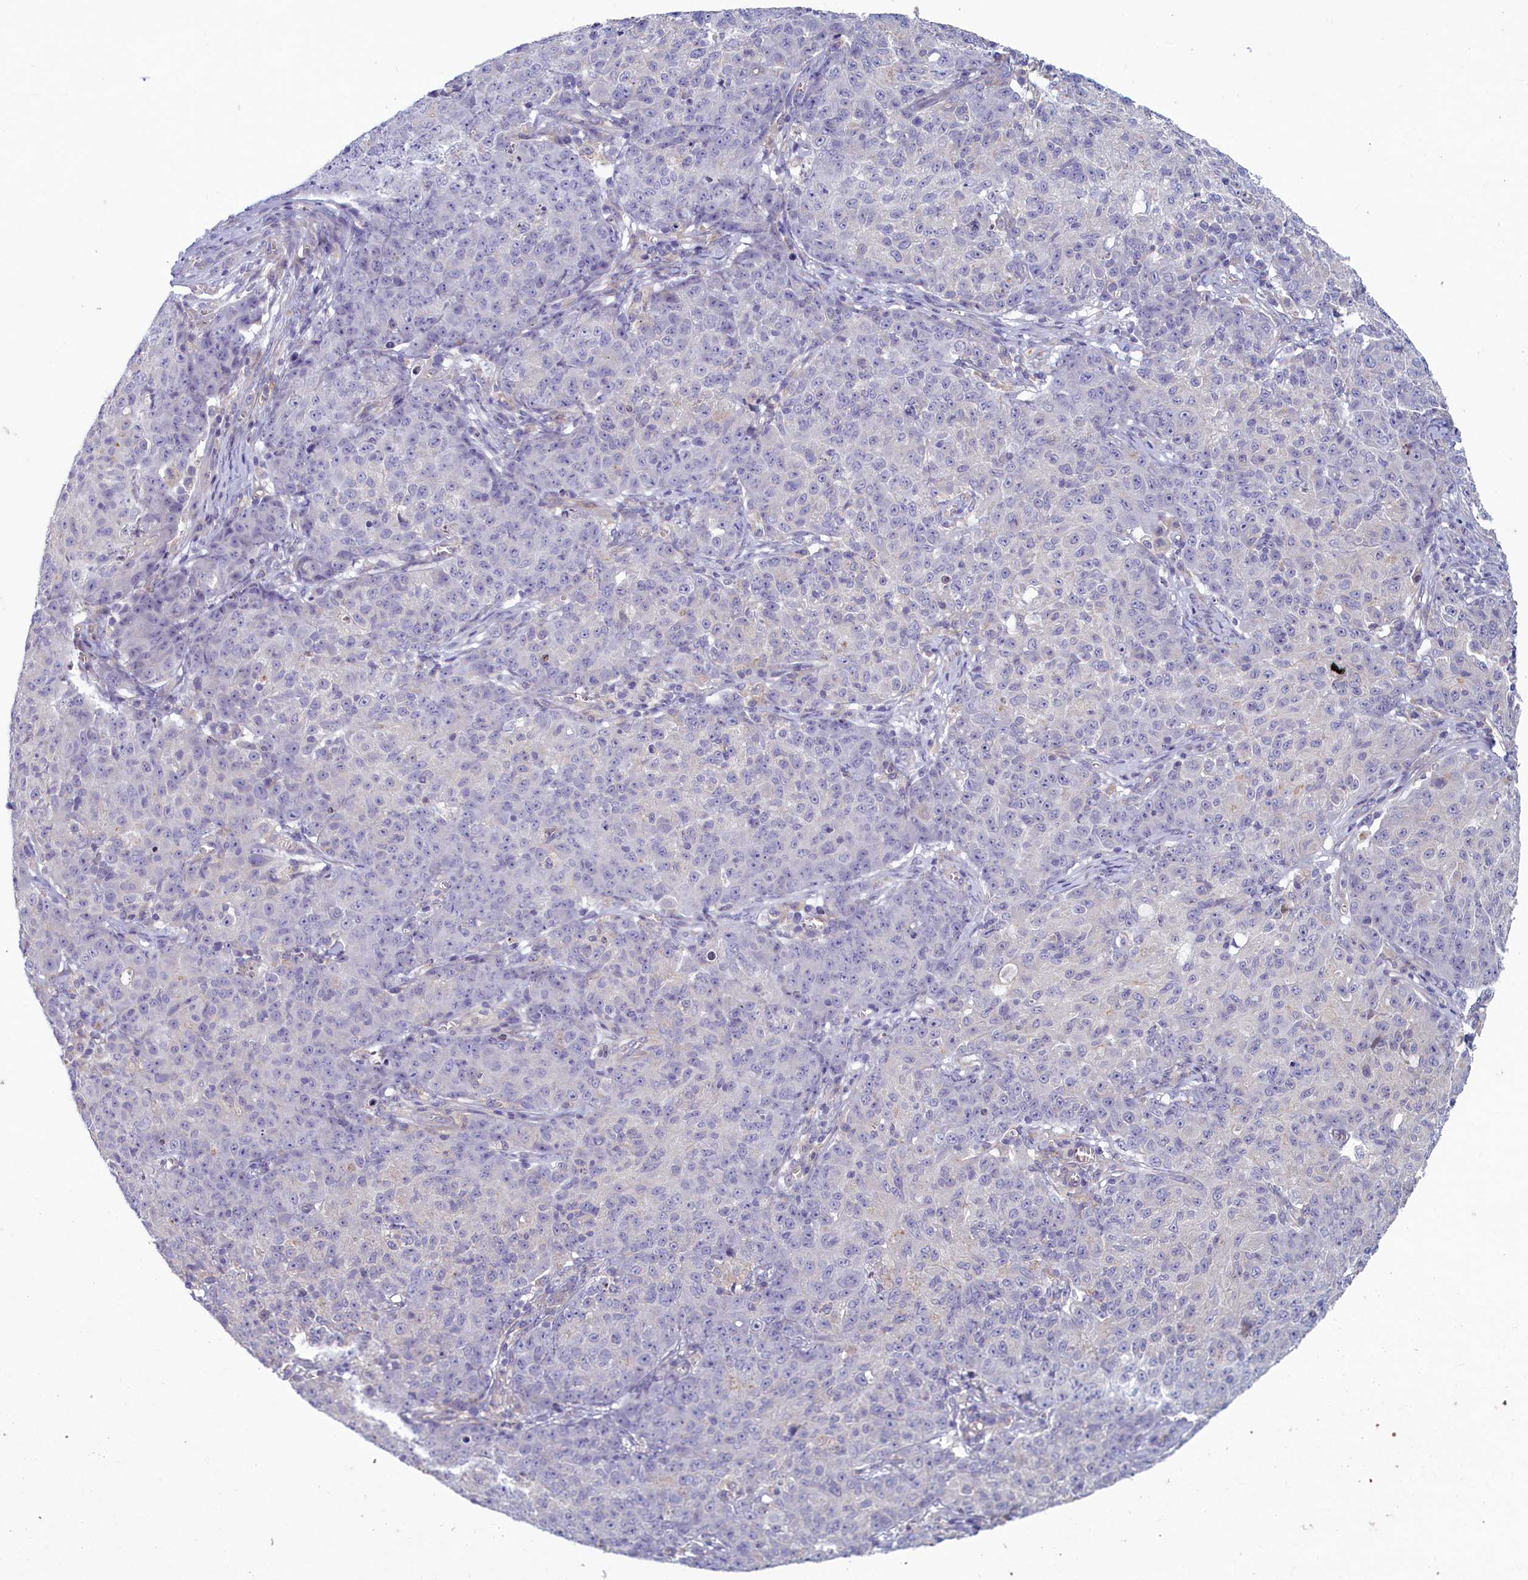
{"staining": {"intensity": "negative", "quantity": "none", "location": "none"}, "tissue": "ovarian cancer", "cell_type": "Tumor cells", "image_type": "cancer", "snomed": [{"axis": "morphology", "description": "Carcinoma, endometroid"}, {"axis": "topography", "description": "Ovary"}], "caption": "Immunohistochemistry (IHC) photomicrograph of neoplastic tissue: ovarian endometroid carcinoma stained with DAB demonstrates no significant protein expression in tumor cells.", "gene": "PLEKHG6", "patient": {"sex": "female", "age": 42}}